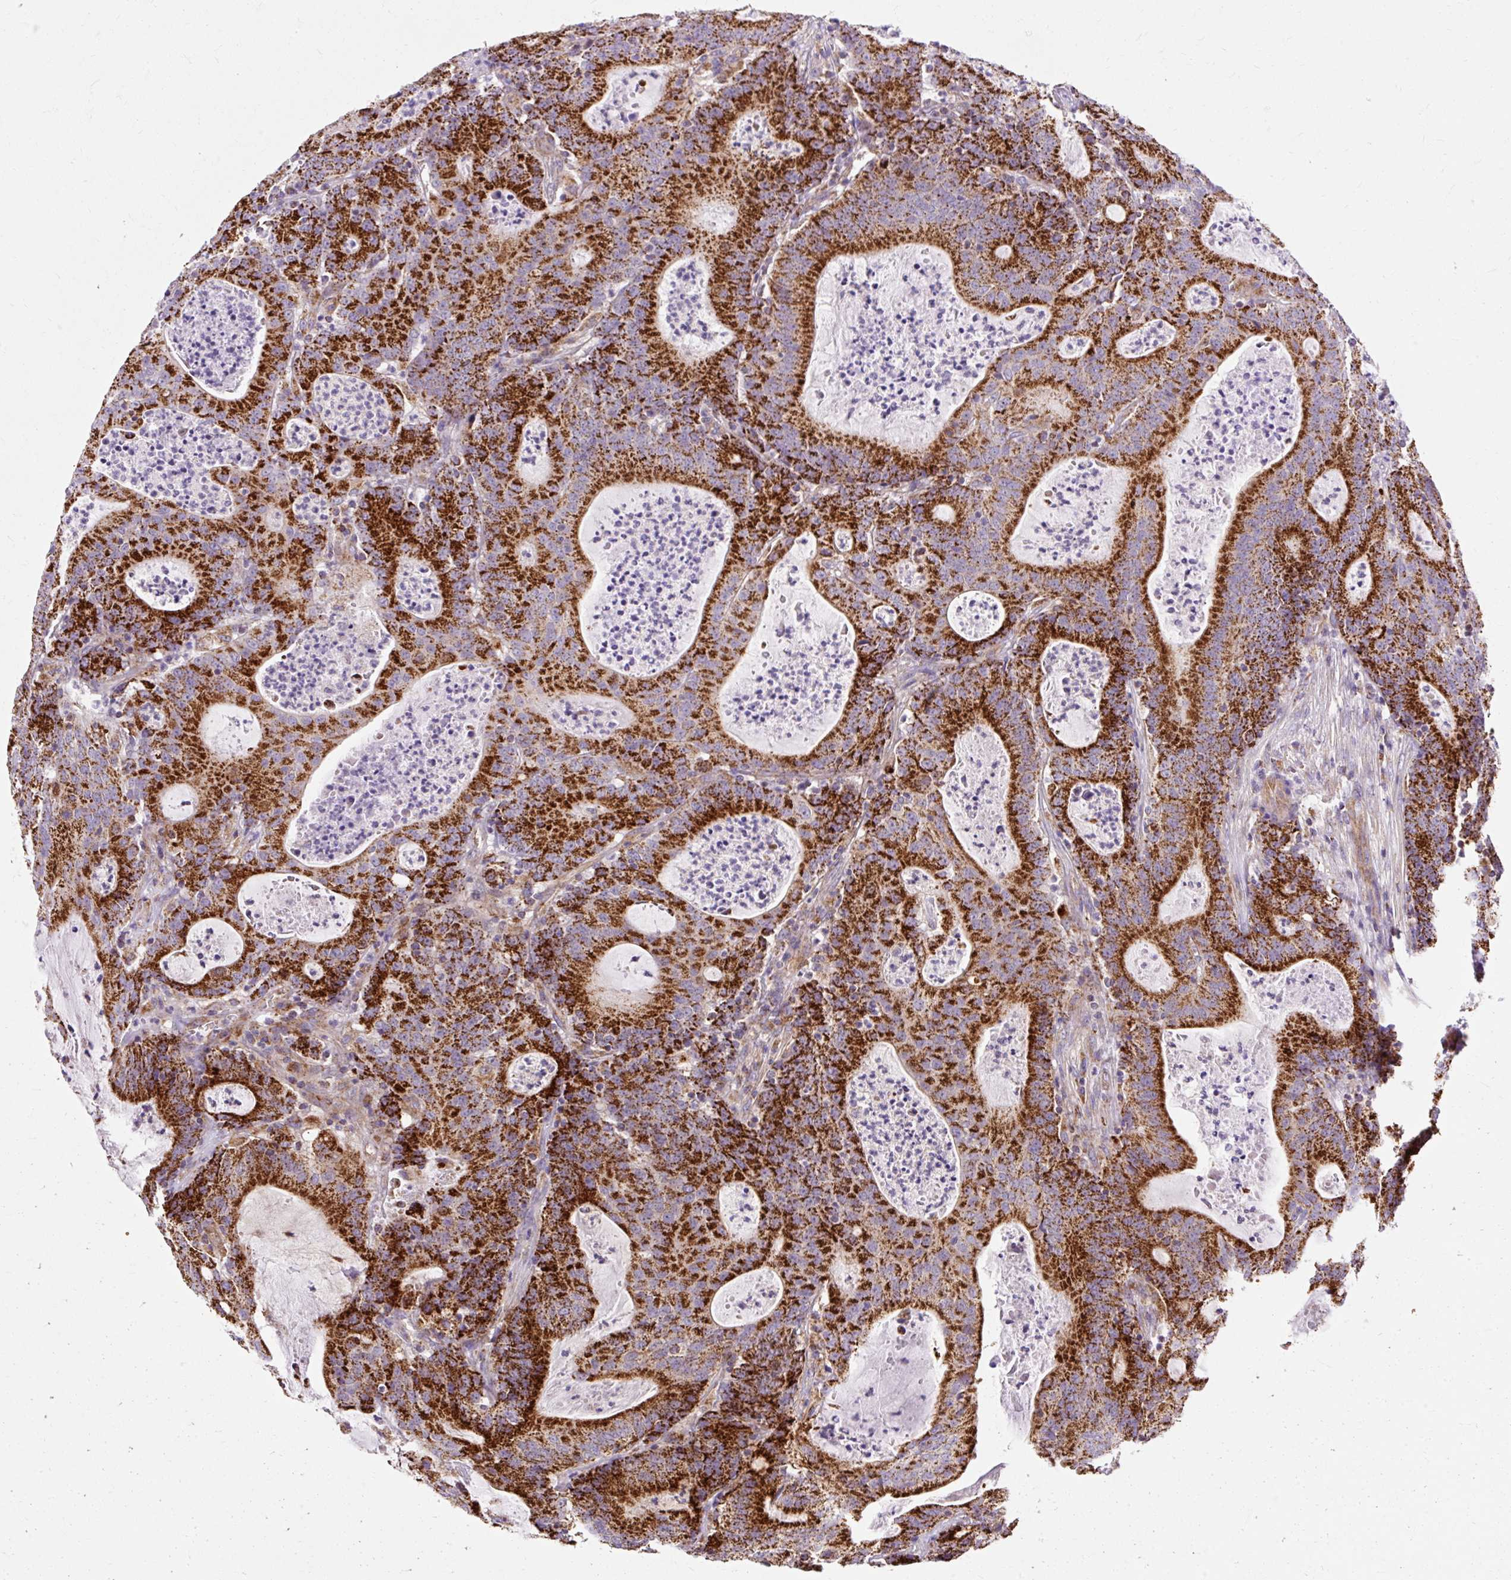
{"staining": {"intensity": "strong", "quantity": ">75%", "location": "cytoplasmic/membranous"}, "tissue": "colorectal cancer", "cell_type": "Tumor cells", "image_type": "cancer", "snomed": [{"axis": "morphology", "description": "Adenocarcinoma, NOS"}, {"axis": "topography", "description": "Colon"}], "caption": "The histopathology image reveals staining of colorectal cancer, revealing strong cytoplasmic/membranous protein positivity (brown color) within tumor cells.", "gene": "CEP290", "patient": {"sex": "male", "age": 83}}